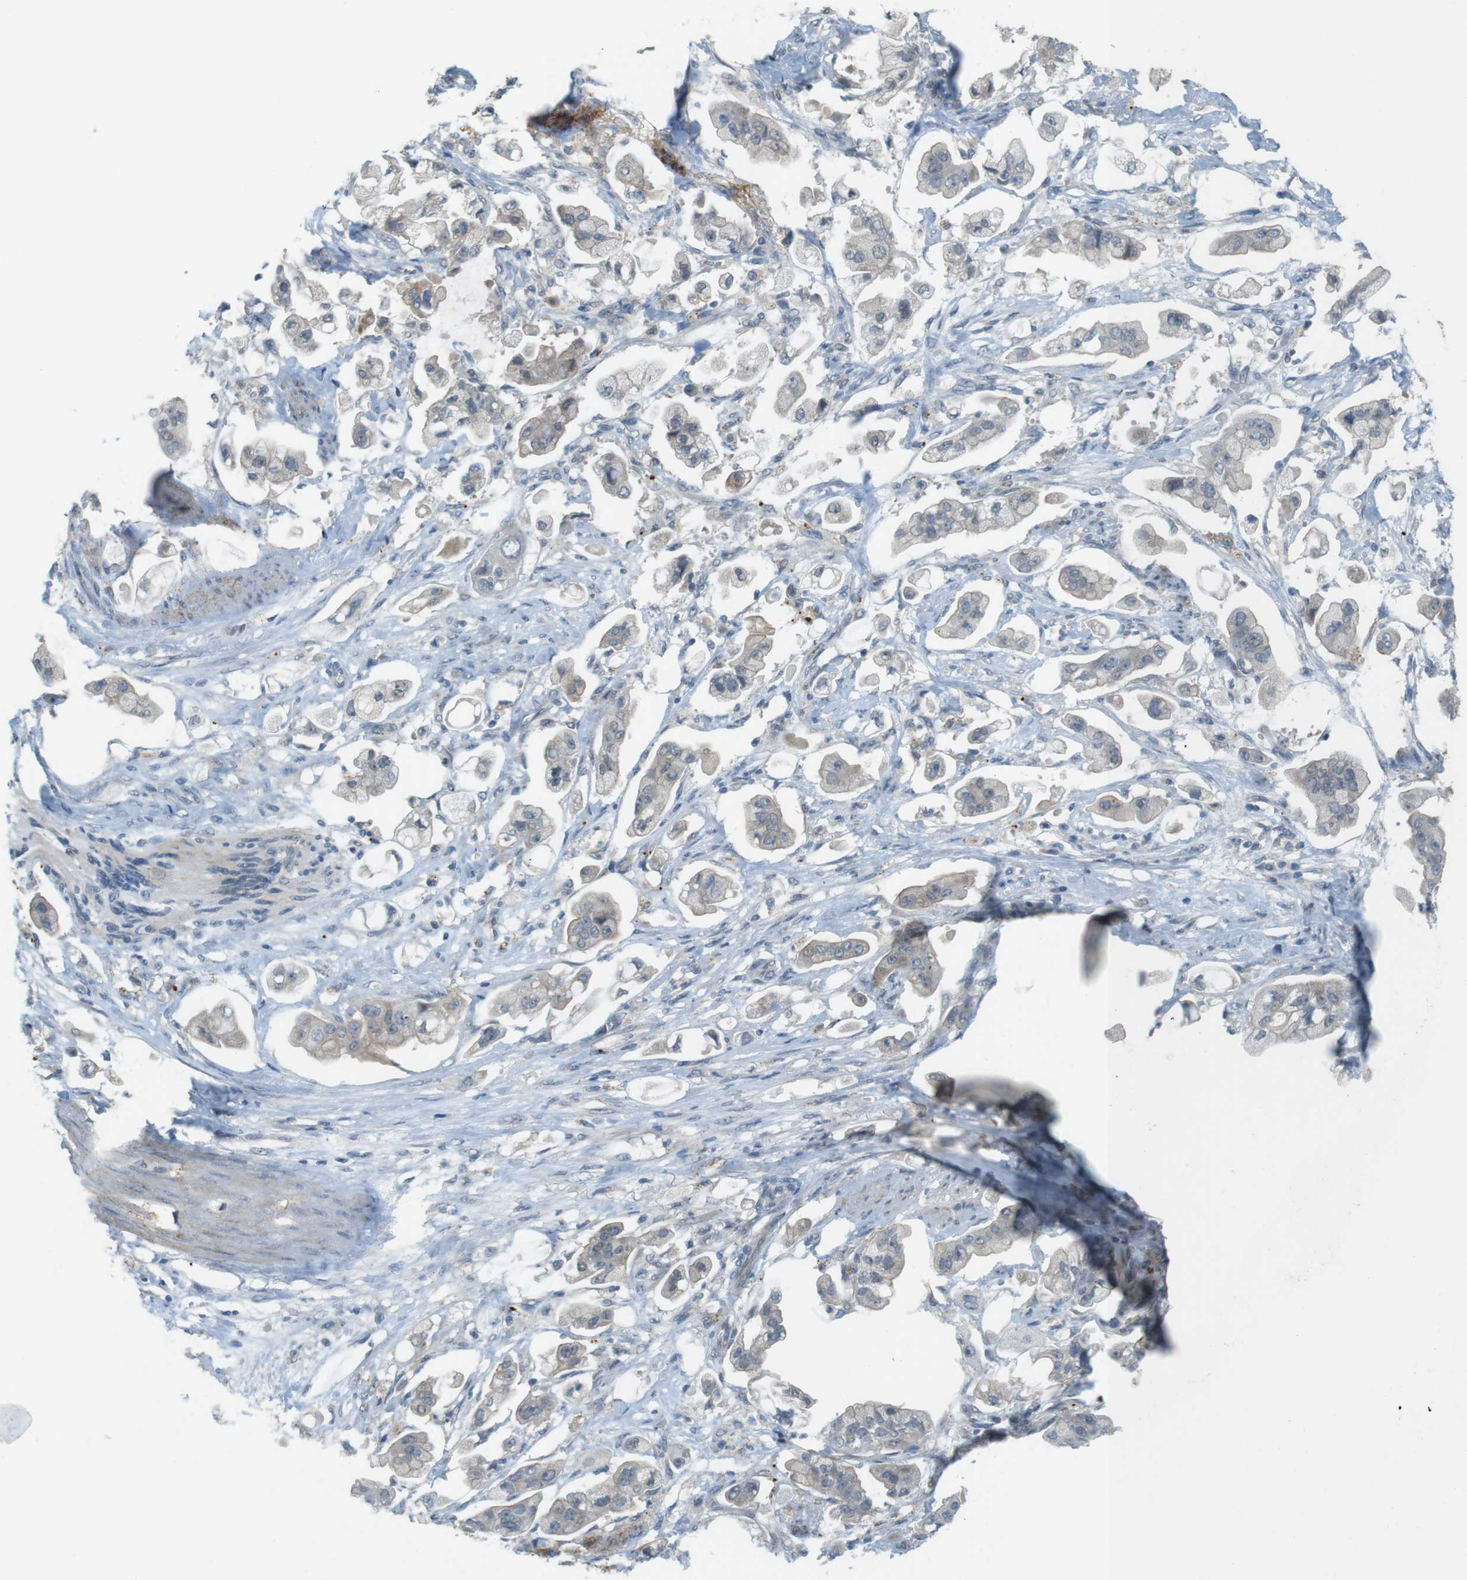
{"staining": {"intensity": "weak", "quantity": "<25%", "location": "cytoplasmic/membranous"}, "tissue": "stomach cancer", "cell_type": "Tumor cells", "image_type": "cancer", "snomed": [{"axis": "morphology", "description": "Adenocarcinoma, NOS"}, {"axis": "topography", "description": "Stomach"}], "caption": "Stomach cancer stained for a protein using immunohistochemistry demonstrates no staining tumor cells.", "gene": "UGT8", "patient": {"sex": "male", "age": 62}}